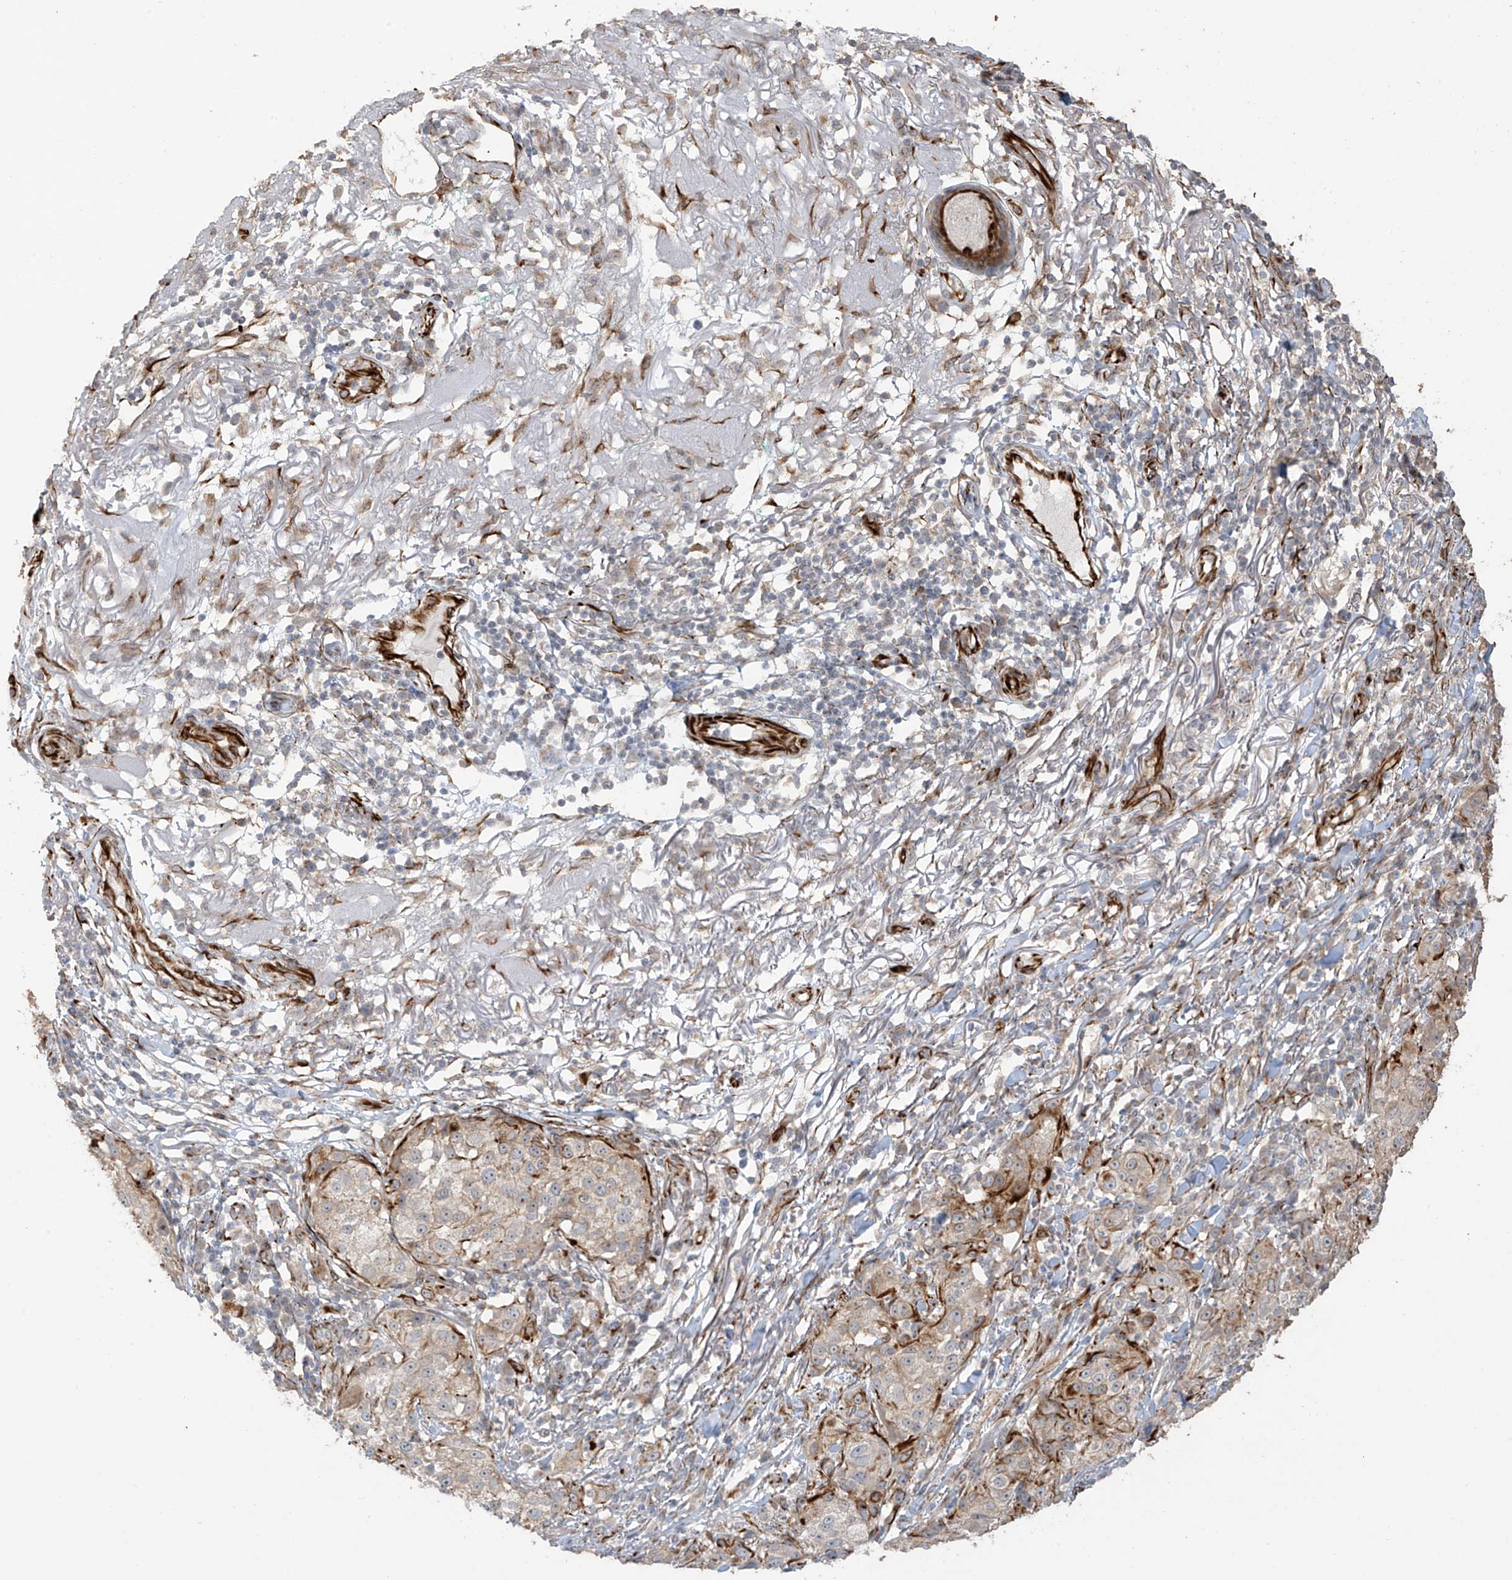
{"staining": {"intensity": "moderate", "quantity": "<25%", "location": "cytoplasmic/membranous"}, "tissue": "melanoma", "cell_type": "Tumor cells", "image_type": "cancer", "snomed": [{"axis": "morphology", "description": "Necrosis, NOS"}, {"axis": "morphology", "description": "Malignant melanoma, NOS"}, {"axis": "topography", "description": "Skin"}], "caption": "Brown immunohistochemical staining in human melanoma exhibits moderate cytoplasmic/membranous expression in about <25% of tumor cells.", "gene": "DCDC2", "patient": {"sex": "female", "age": 87}}